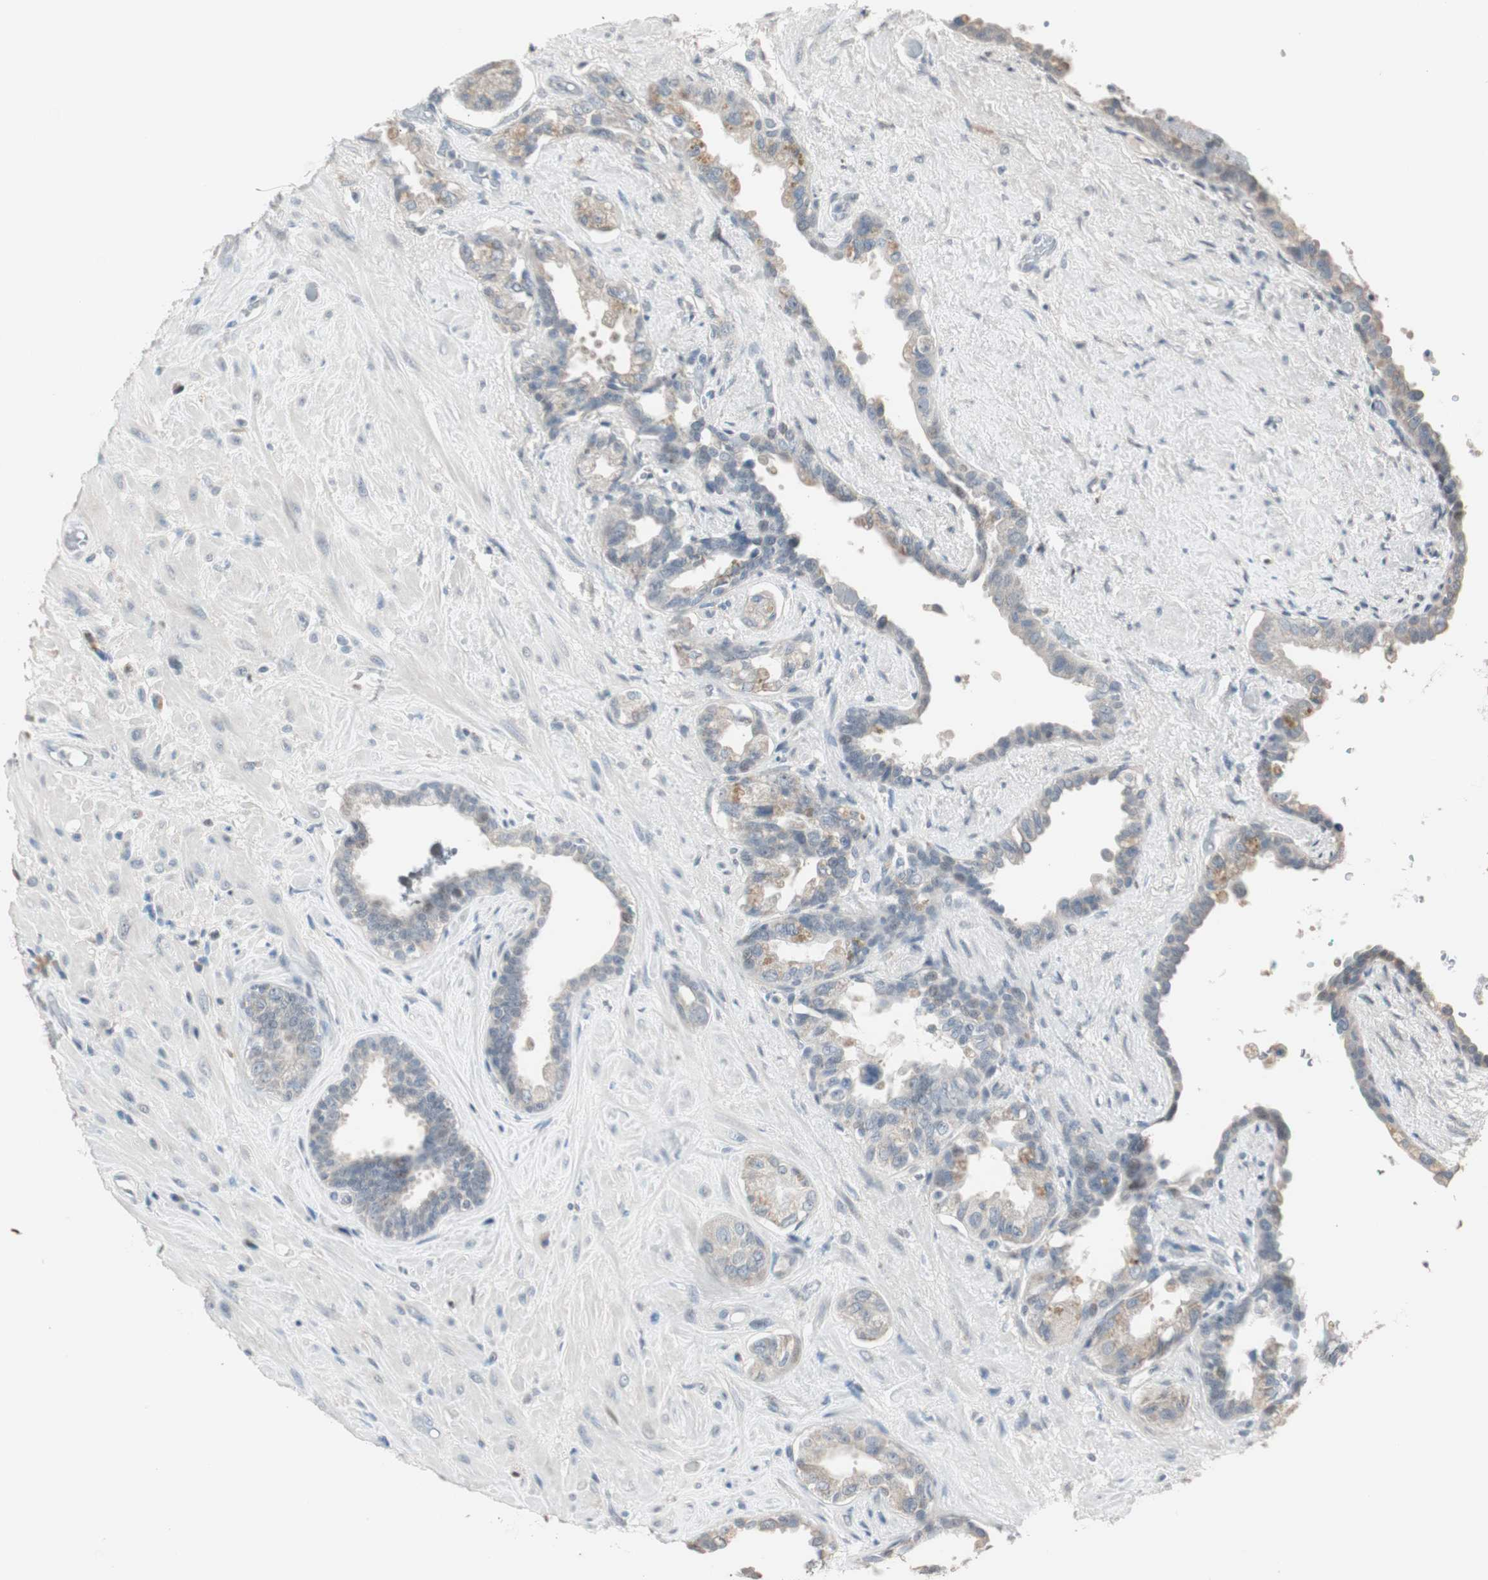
{"staining": {"intensity": "moderate", "quantity": "<25%", "location": "cytoplasmic/membranous"}, "tissue": "seminal vesicle", "cell_type": "Glandular cells", "image_type": "normal", "snomed": [{"axis": "morphology", "description": "Normal tissue, NOS"}, {"axis": "topography", "description": "Seminal veicle"}], "caption": "DAB (3,3'-diaminobenzidine) immunohistochemical staining of benign seminal vesicle demonstrates moderate cytoplasmic/membranous protein staining in approximately <25% of glandular cells.", "gene": "PDZK1", "patient": {"sex": "male", "age": 61}}